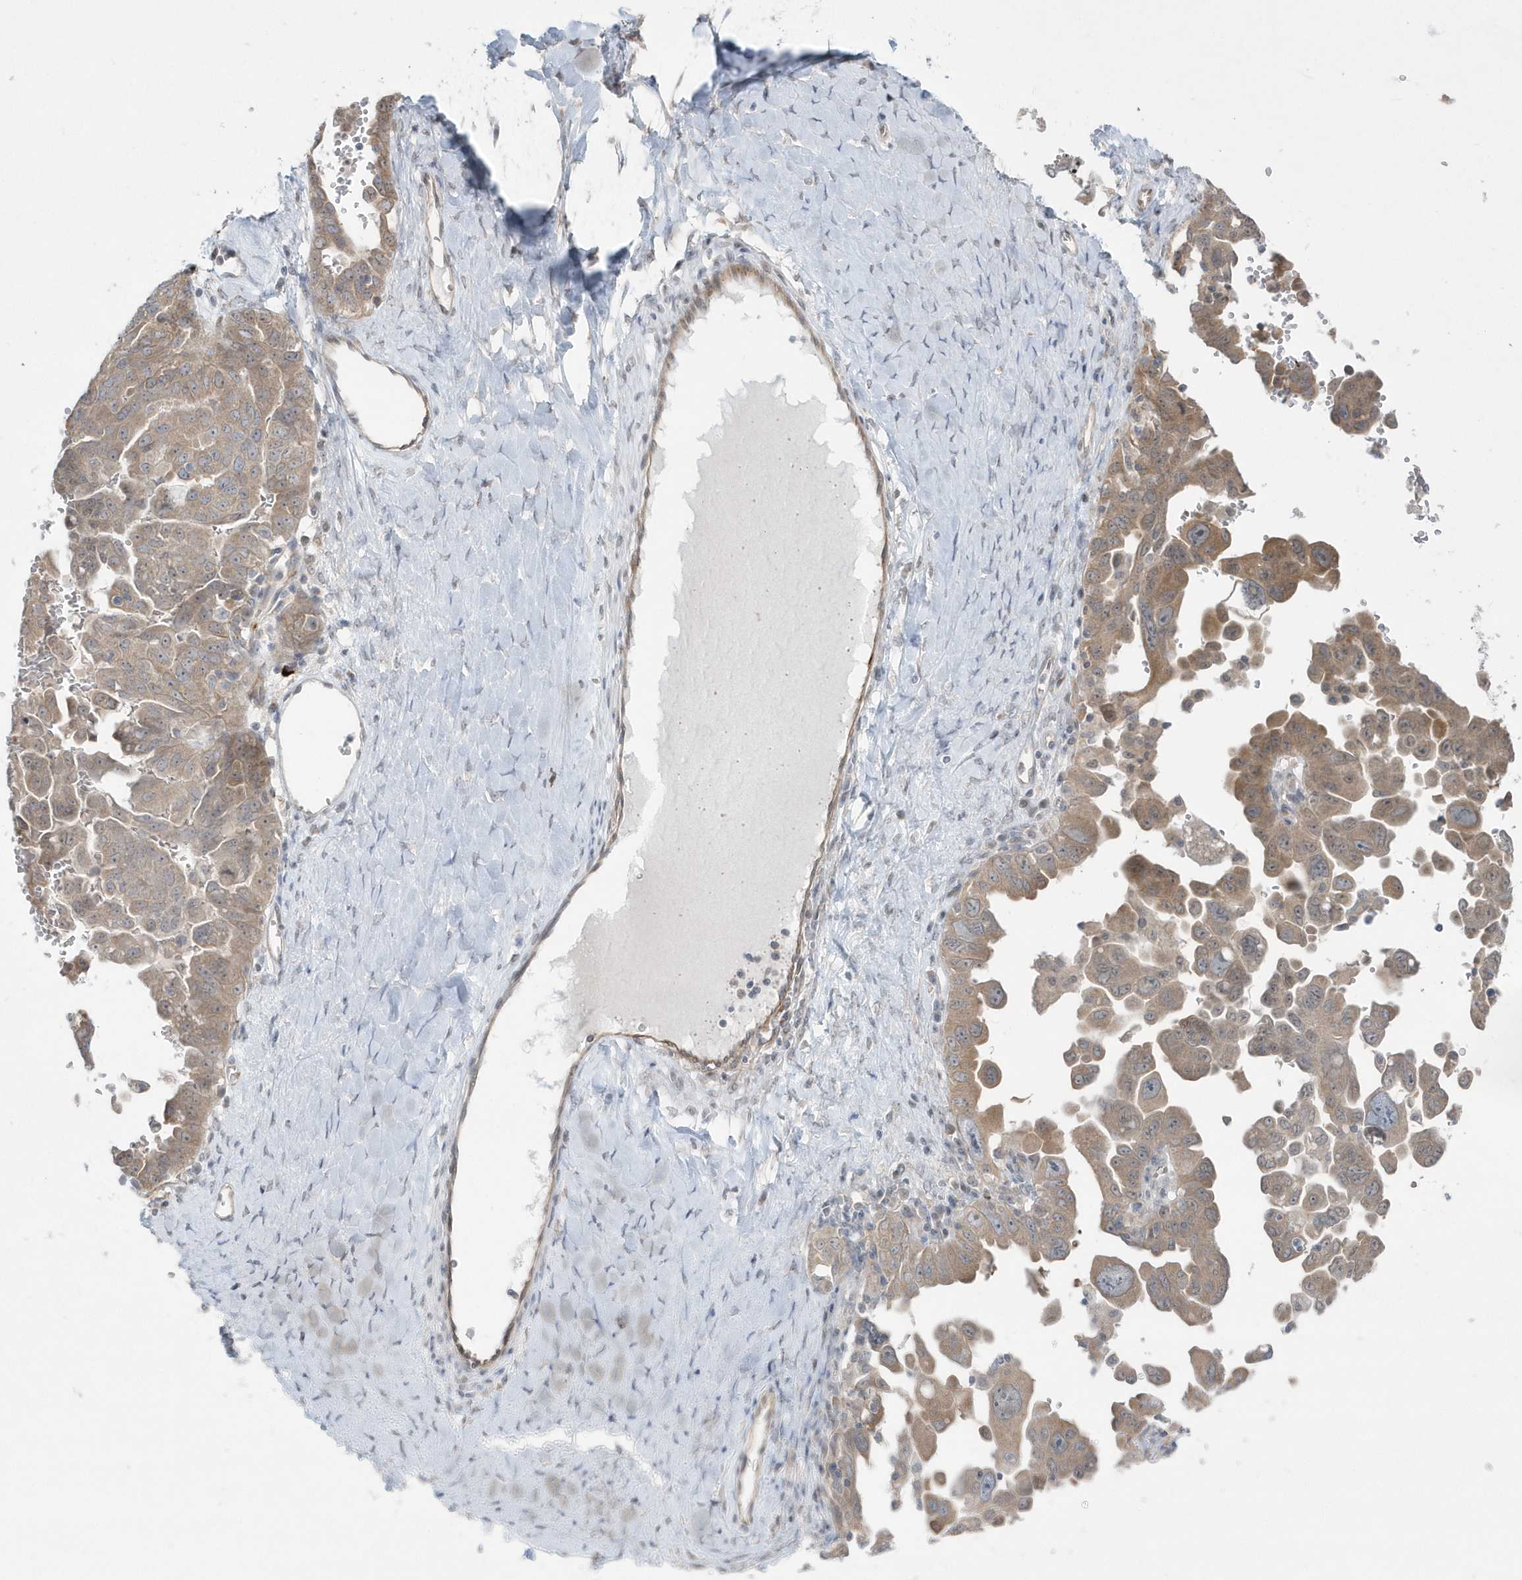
{"staining": {"intensity": "moderate", "quantity": ">75%", "location": "cytoplasmic/membranous"}, "tissue": "ovarian cancer", "cell_type": "Tumor cells", "image_type": "cancer", "snomed": [{"axis": "morphology", "description": "Carcinoma, endometroid"}, {"axis": "topography", "description": "Ovary"}], "caption": "Tumor cells exhibit medium levels of moderate cytoplasmic/membranous positivity in about >75% of cells in ovarian cancer (endometroid carcinoma).", "gene": "DHX57", "patient": {"sex": "female", "age": 62}}